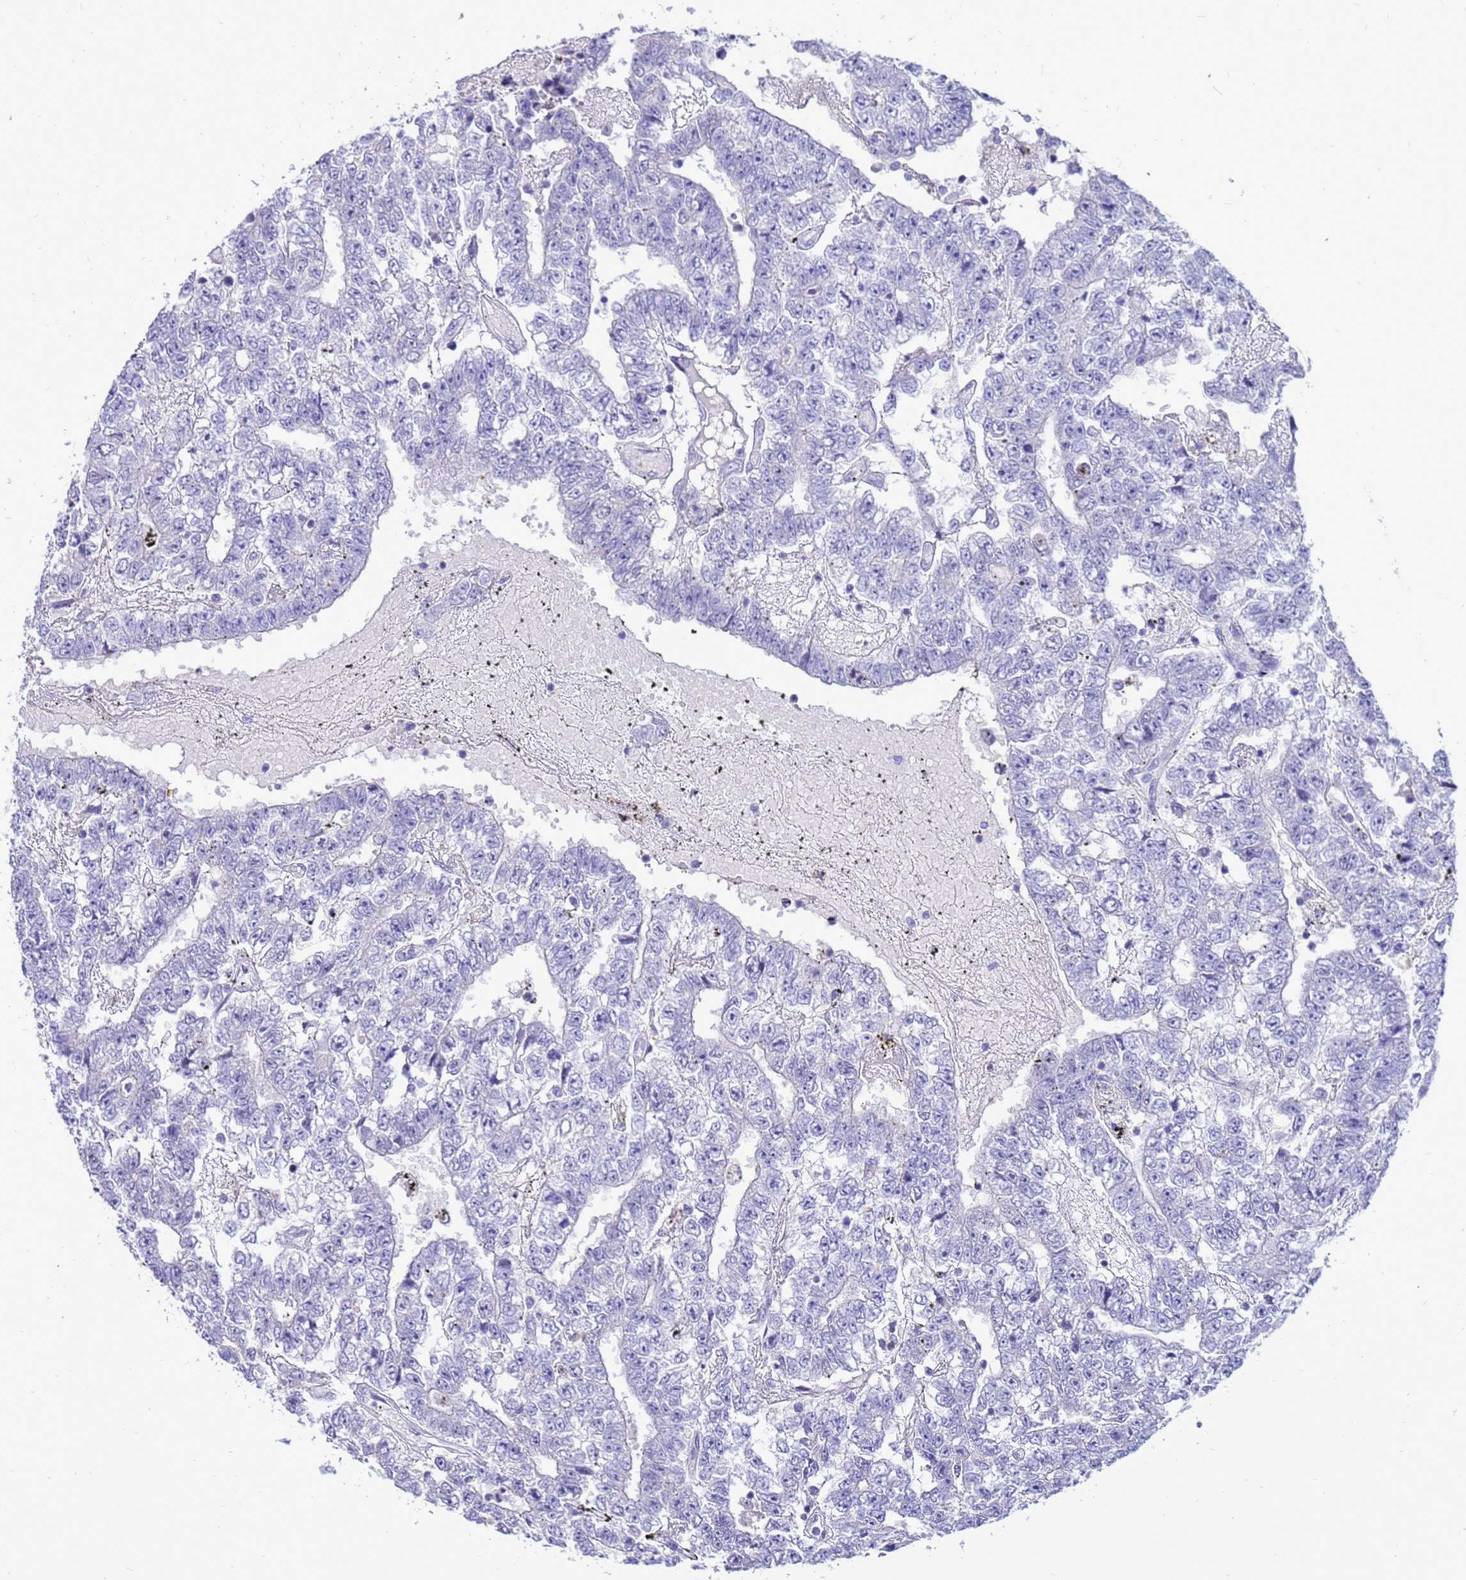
{"staining": {"intensity": "negative", "quantity": "none", "location": "none"}, "tissue": "testis cancer", "cell_type": "Tumor cells", "image_type": "cancer", "snomed": [{"axis": "morphology", "description": "Carcinoma, Embryonal, NOS"}, {"axis": "topography", "description": "Testis"}], "caption": "Image shows no protein staining in tumor cells of testis cancer tissue.", "gene": "PDE10A", "patient": {"sex": "male", "age": 25}}